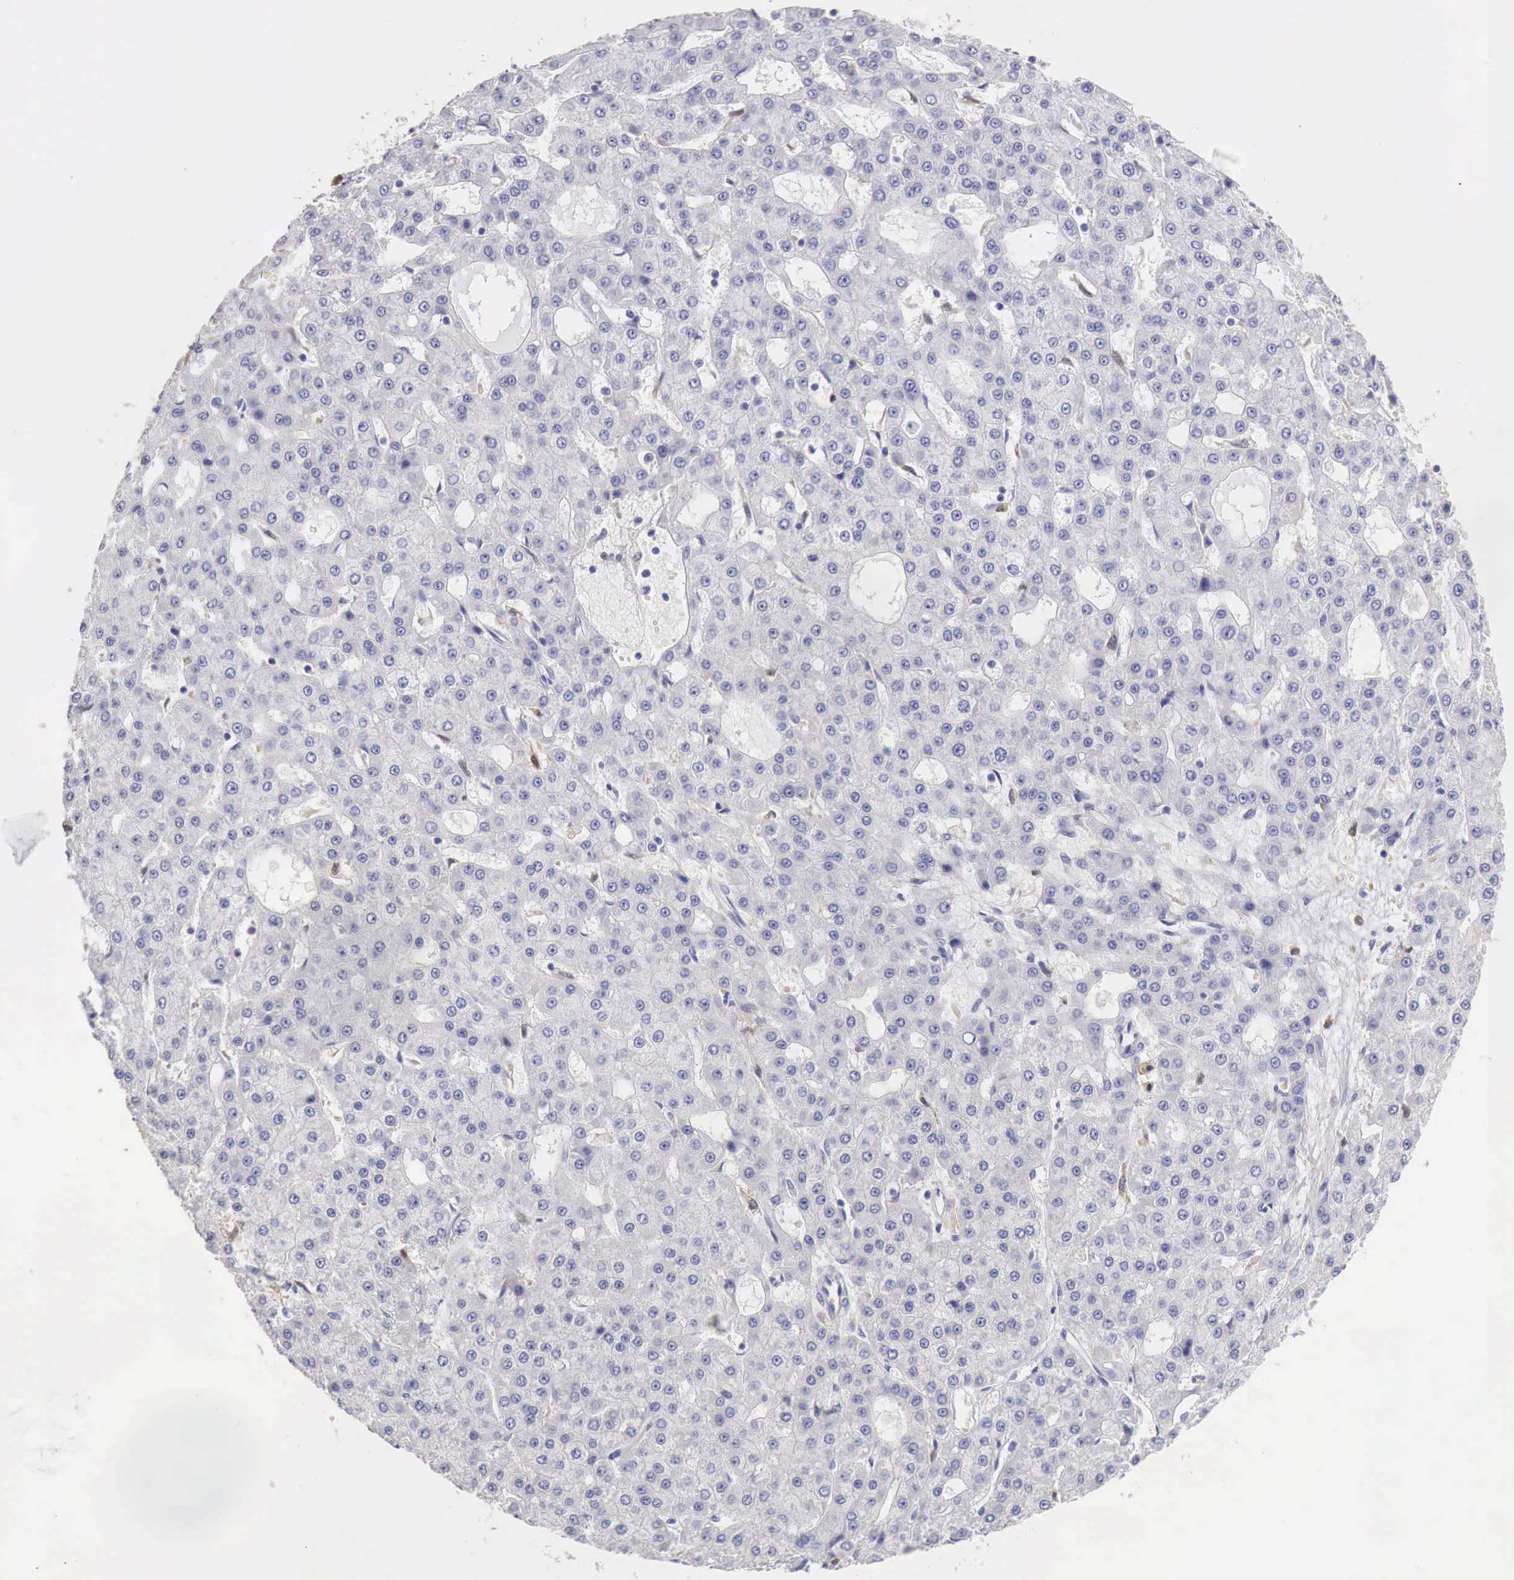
{"staining": {"intensity": "negative", "quantity": "none", "location": "none"}, "tissue": "liver cancer", "cell_type": "Tumor cells", "image_type": "cancer", "snomed": [{"axis": "morphology", "description": "Carcinoma, Hepatocellular, NOS"}, {"axis": "topography", "description": "Liver"}], "caption": "A photomicrograph of human liver cancer is negative for staining in tumor cells. Nuclei are stained in blue.", "gene": "RENBP", "patient": {"sex": "male", "age": 47}}